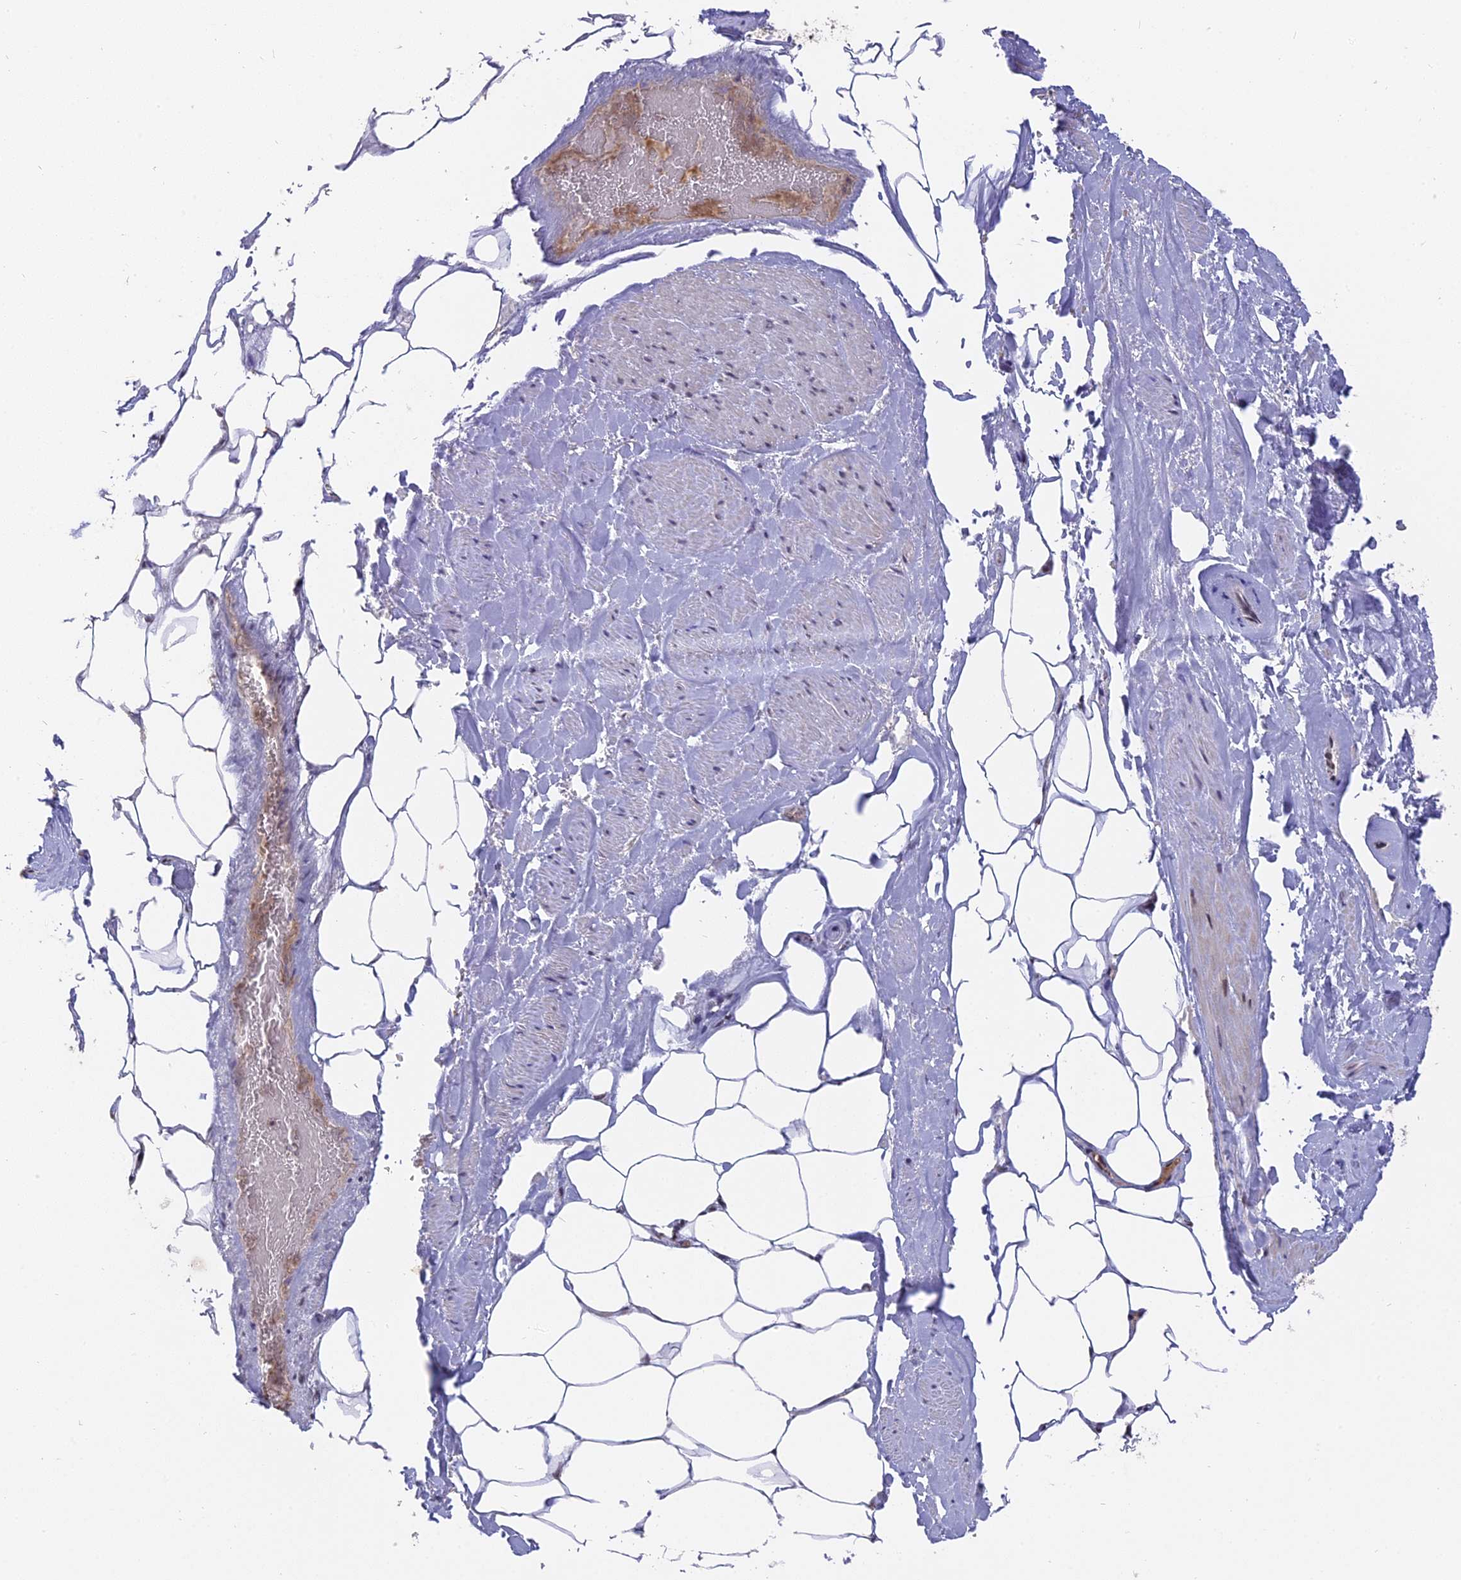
{"staining": {"intensity": "negative", "quantity": "none", "location": "none"}, "tissue": "adipose tissue", "cell_type": "Adipocytes", "image_type": "normal", "snomed": [{"axis": "morphology", "description": "Normal tissue, NOS"}, {"axis": "morphology", "description": "Adenocarcinoma, Low grade"}, {"axis": "topography", "description": "Prostate"}, {"axis": "topography", "description": "Peripheral nerve tissue"}], "caption": "Adipocytes show no significant protein expression in unremarkable adipose tissue. (Immunohistochemistry (ihc), brightfield microscopy, high magnification).", "gene": "NR1H3", "patient": {"sex": "male", "age": 63}}